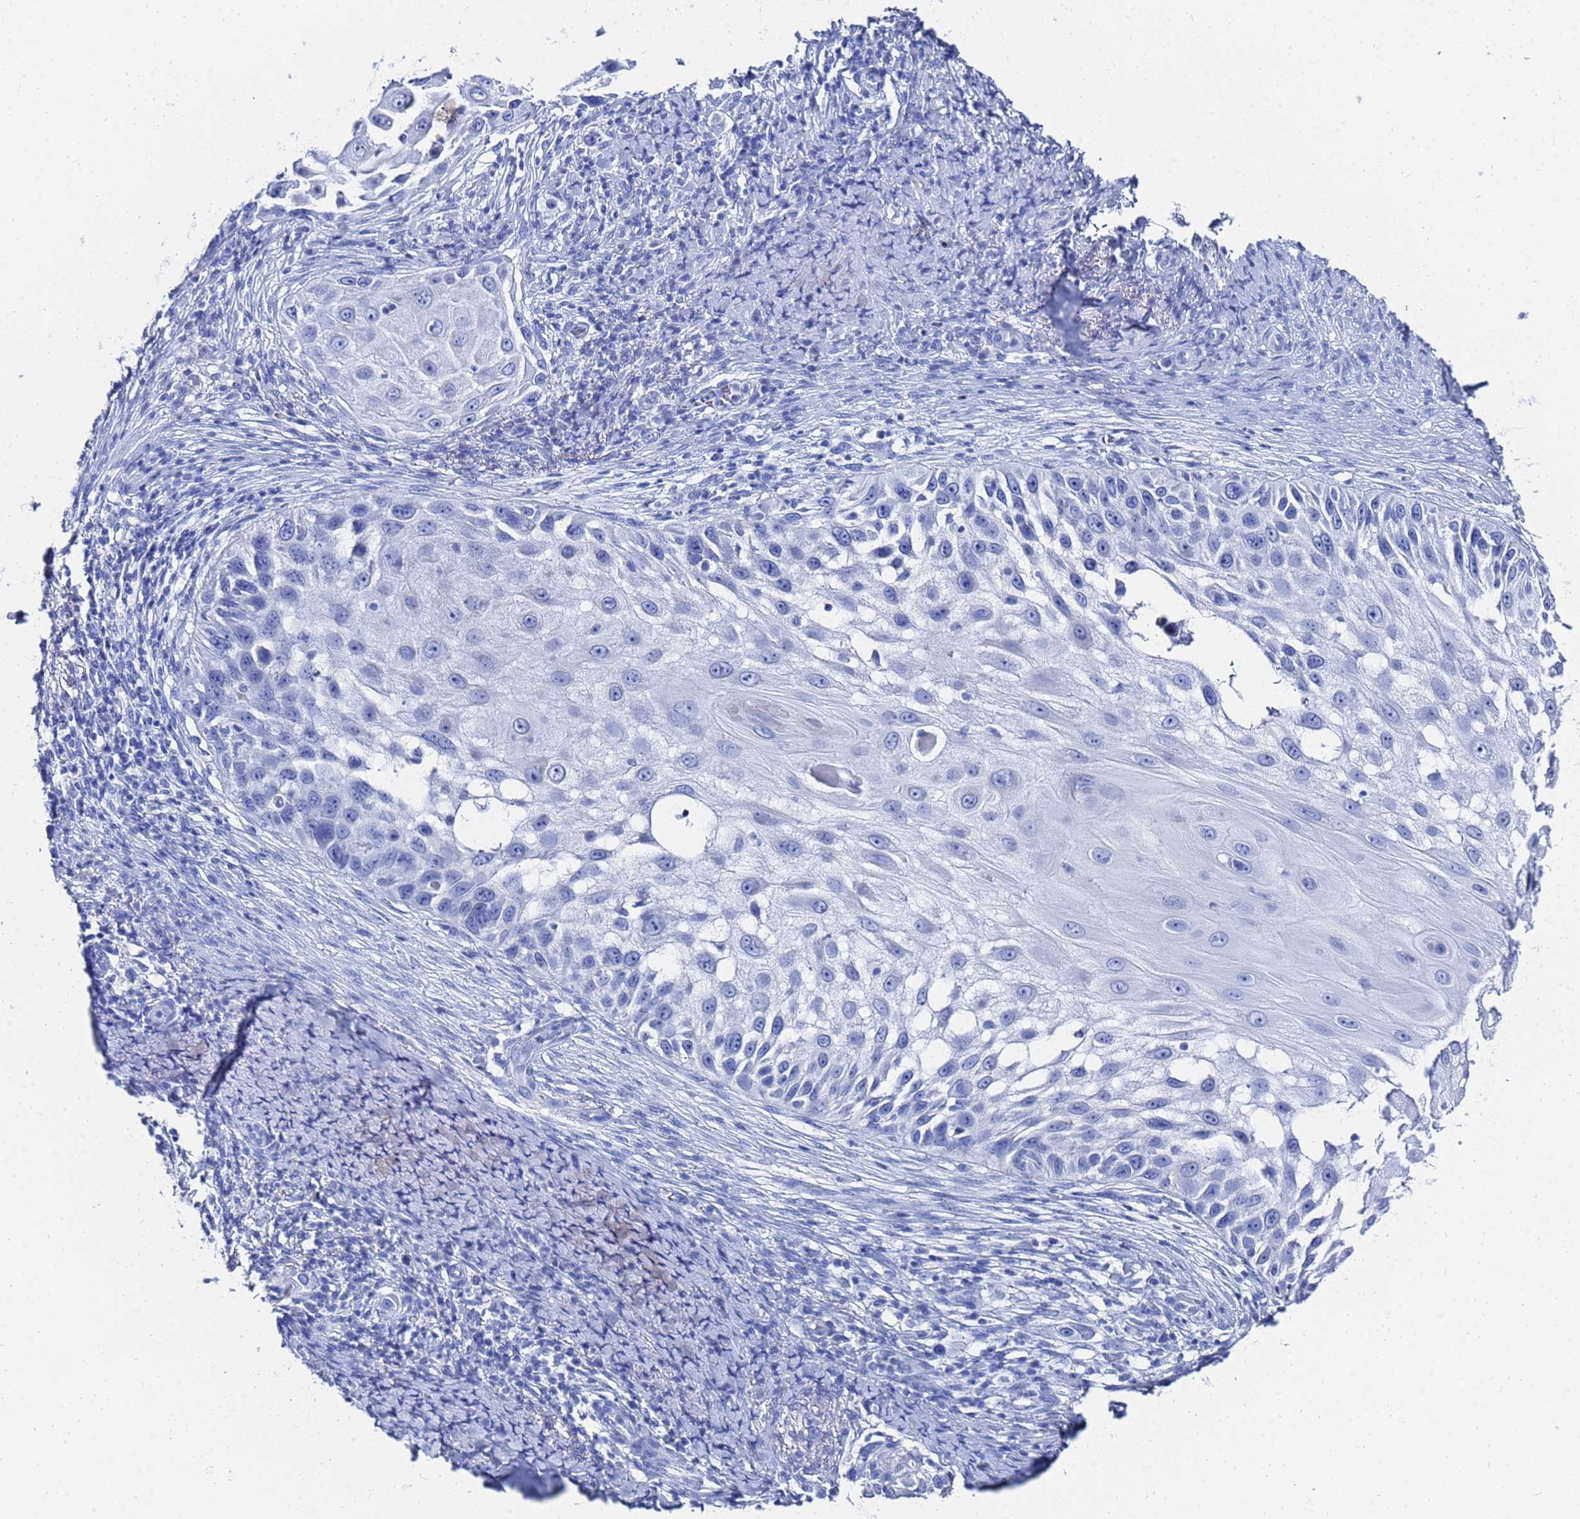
{"staining": {"intensity": "negative", "quantity": "none", "location": "none"}, "tissue": "skin cancer", "cell_type": "Tumor cells", "image_type": "cancer", "snomed": [{"axis": "morphology", "description": "Squamous cell carcinoma, NOS"}, {"axis": "topography", "description": "Skin"}], "caption": "High magnification brightfield microscopy of skin squamous cell carcinoma stained with DAB (brown) and counterstained with hematoxylin (blue): tumor cells show no significant staining.", "gene": "GGT1", "patient": {"sex": "female", "age": 44}}